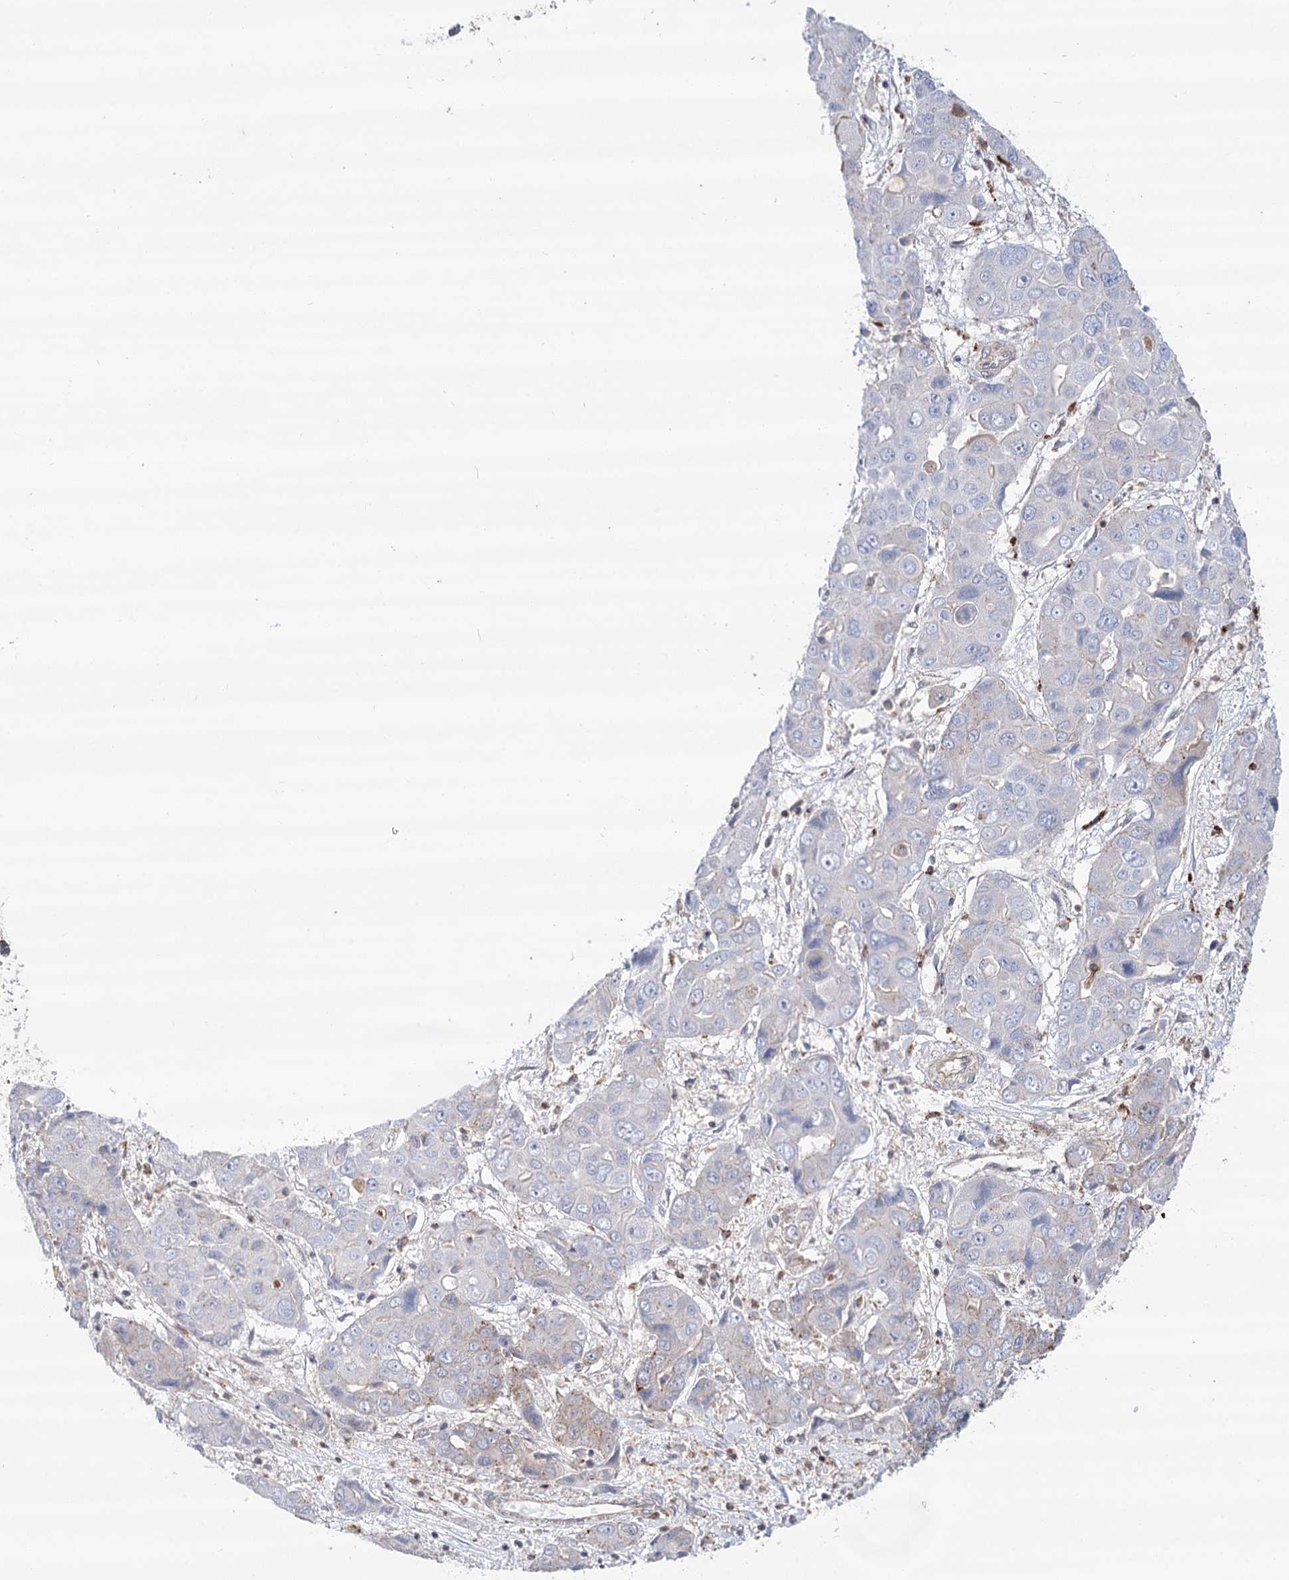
{"staining": {"intensity": "negative", "quantity": "none", "location": "none"}, "tissue": "liver cancer", "cell_type": "Tumor cells", "image_type": "cancer", "snomed": [{"axis": "morphology", "description": "Cholangiocarcinoma"}, {"axis": "topography", "description": "Liver"}], "caption": "IHC histopathology image of human liver cancer stained for a protein (brown), which displays no expression in tumor cells.", "gene": "VPS37B", "patient": {"sex": "male", "age": 67}}